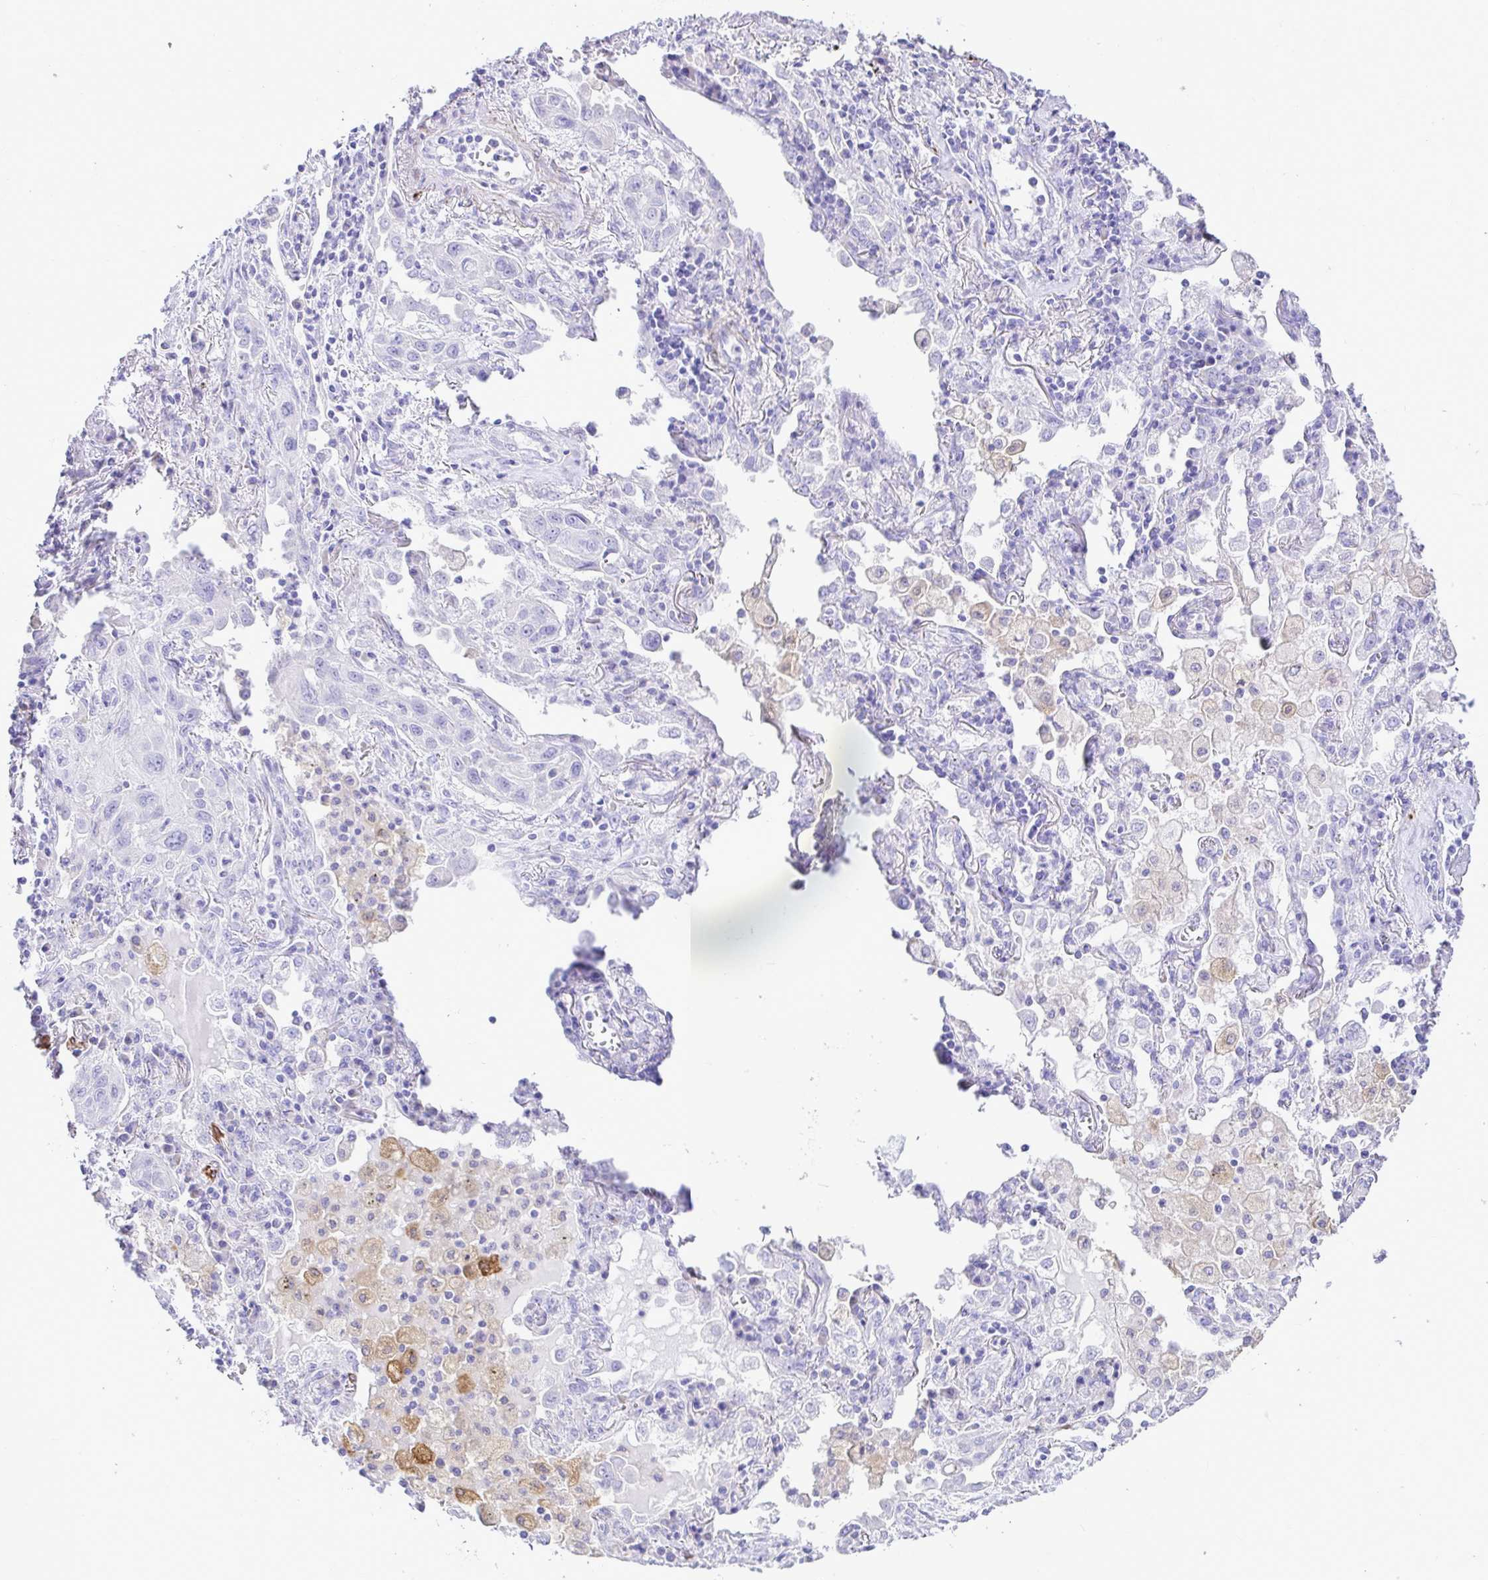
{"staining": {"intensity": "negative", "quantity": "none", "location": "none"}, "tissue": "lung cancer", "cell_type": "Tumor cells", "image_type": "cancer", "snomed": [{"axis": "morphology", "description": "Squamous cell carcinoma, NOS"}, {"axis": "topography", "description": "Lung"}], "caption": "An immunohistochemistry (IHC) micrograph of squamous cell carcinoma (lung) is shown. There is no staining in tumor cells of squamous cell carcinoma (lung). (DAB IHC visualized using brightfield microscopy, high magnification).", "gene": "BACE2", "patient": {"sex": "male", "age": 79}}